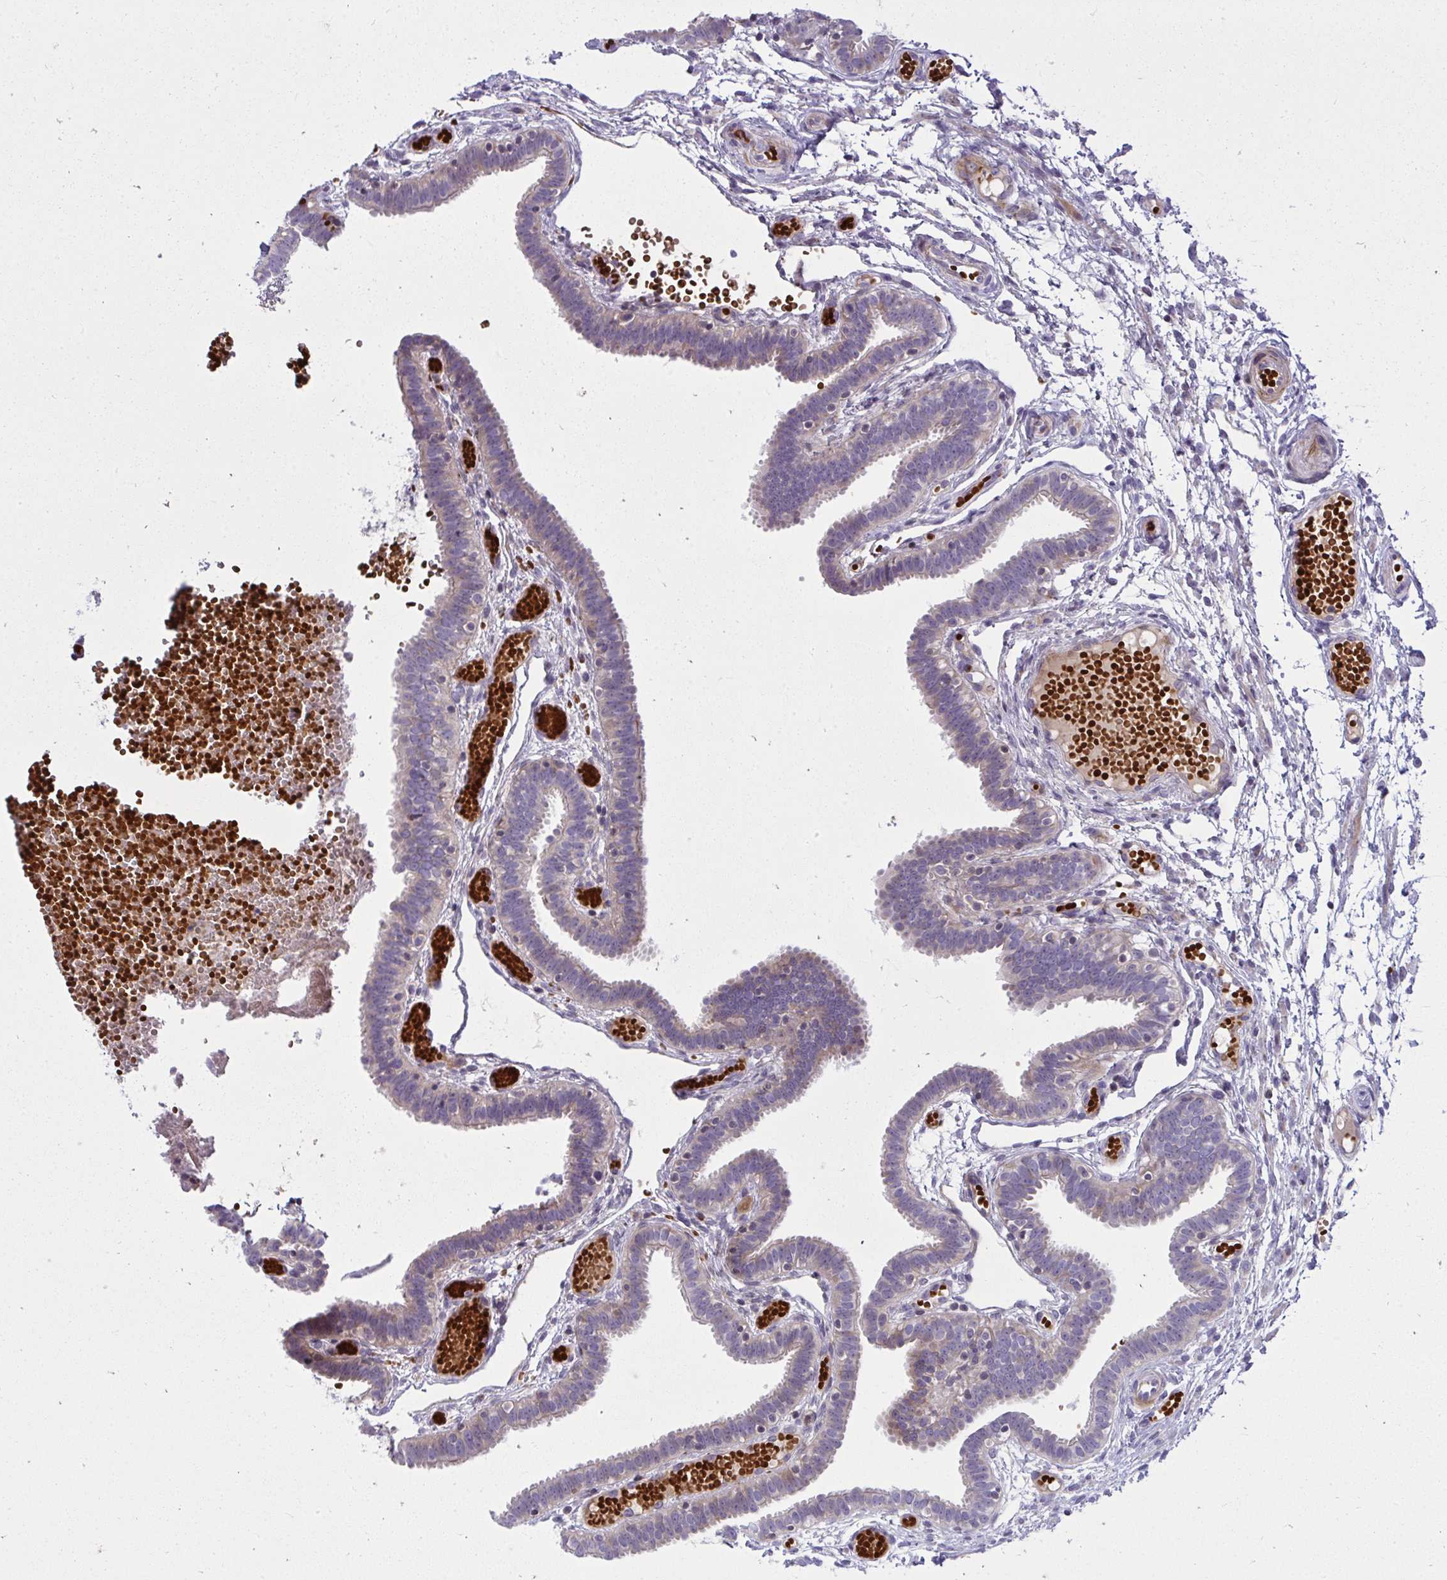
{"staining": {"intensity": "weak", "quantity": "<25%", "location": "cytoplasmic/membranous"}, "tissue": "fallopian tube", "cell_type": "Glandular cells", "image_type": "normal", "snomed": [{"axis": "morphology", "description": "Normal tissue, NOS"}, {"axis": "topography", "description": "Fallopian tube"}], "caption": "IHC of unremarkable fallopian tube shows no positivity in glandular cells. (Stains: DAB (3,3'-diaminobenzidine) immunohistochemistry with hematoxylin counter stain, Microscopy: brightfield microscopy at high magnification).", "gene": "SLC14A1", "patient": {"sex": "female", "age": 37}}